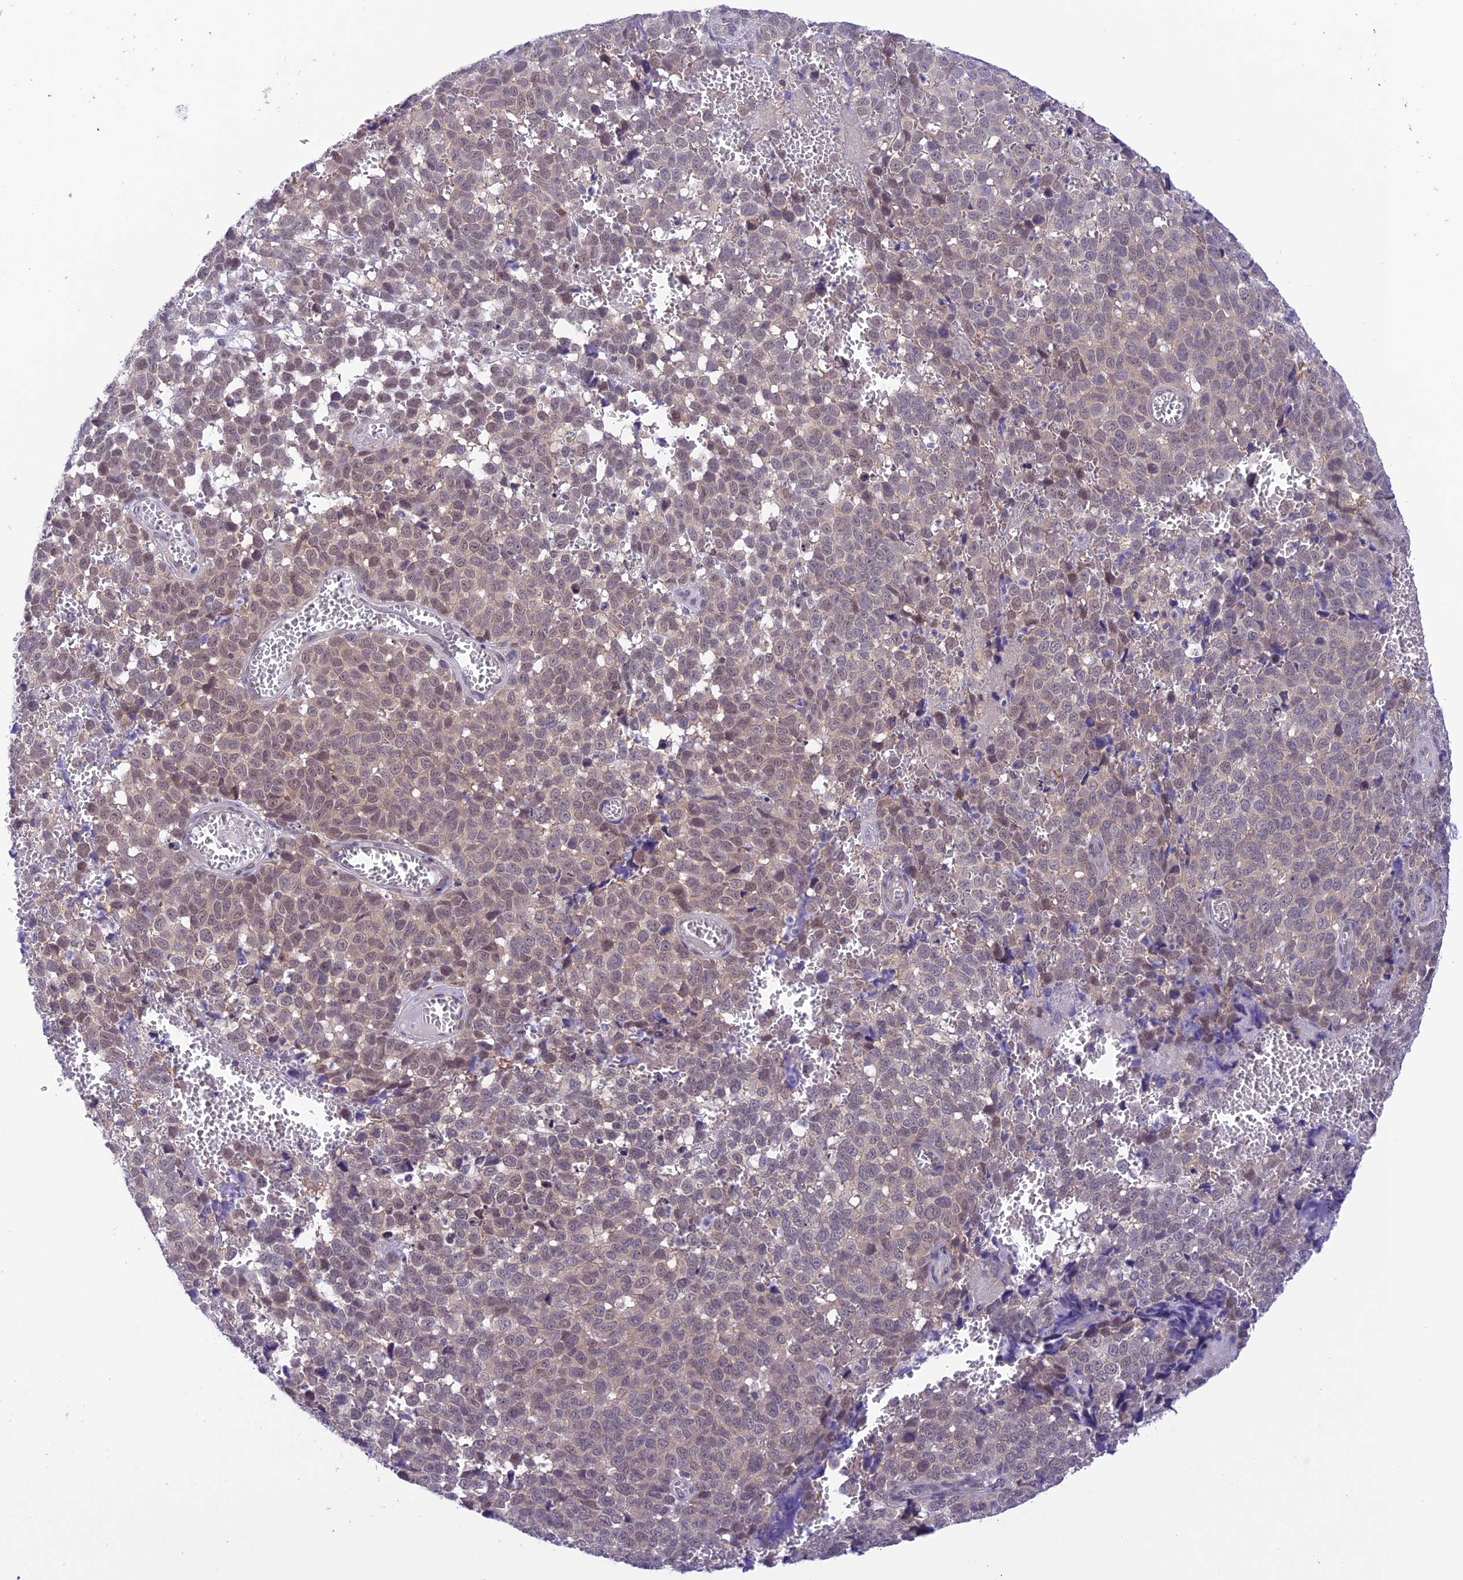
{"staining": {"intensity": "weak", "quantity": "<25%", "location": "nuclear"}, "tissue": "melanoma", "cell_type": "Tumor cells", "image_type": "cancer", "snomed": [{"axis": "morphology", "description": "Malignant melanoma, NOS"}, {"axis": "topography", "description": "Nose, NOS"}], "caption": "Tumor cells show no significant expression in melanoma.", "gene": "RNF126", "patient": {"sex": "female", "age": 48}}